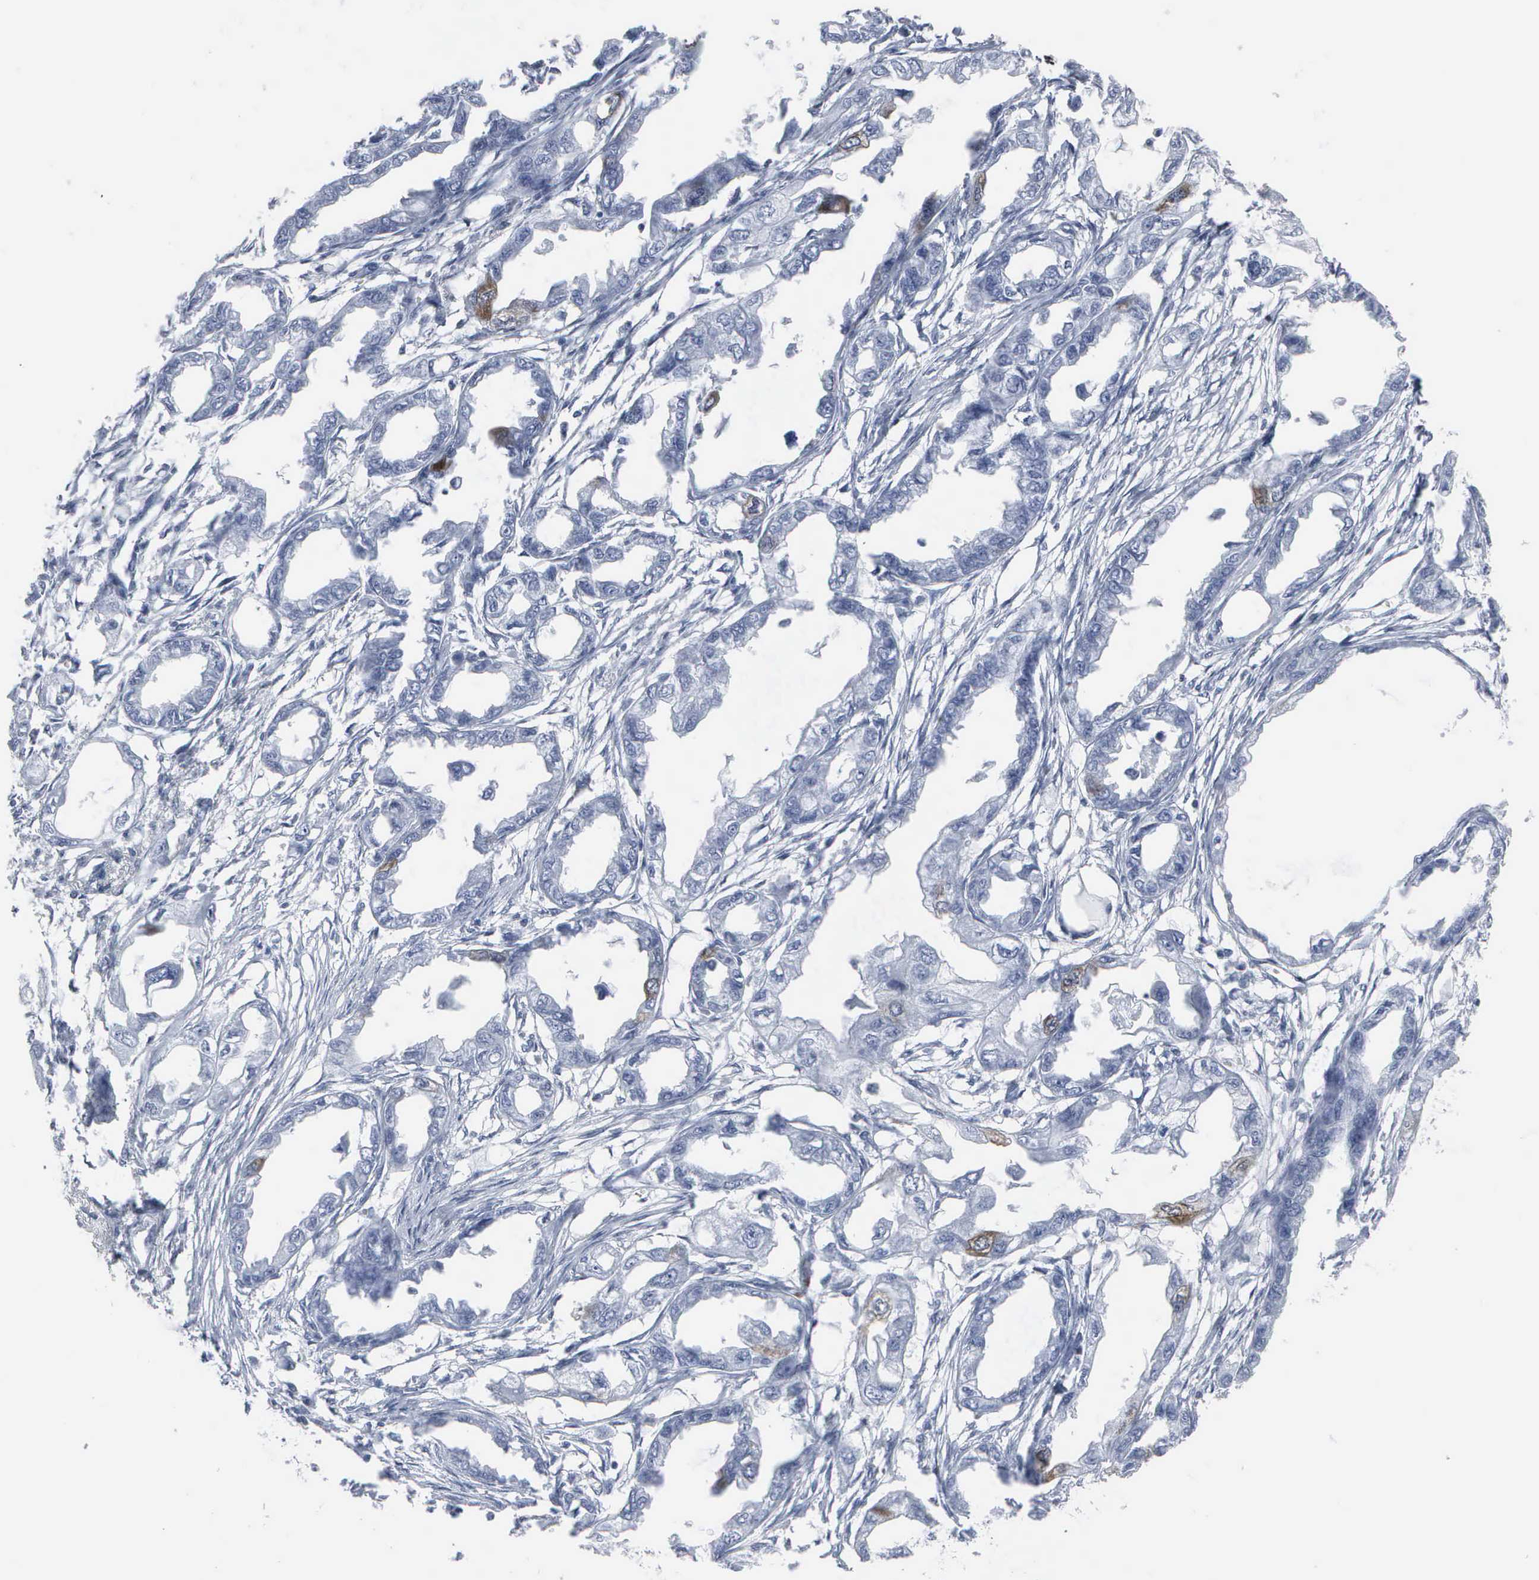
{"staining": {"intensity": "strong", "quantity": "<25%", "location": "cytoplasmic/membranous,nuclear"}, "tissue": "endometrial cancer", "cell_type": "Tumor cells", "image_type": "cancer", "snomed": [{"axis": "morphology", "description": "Adenocarcinoma, NOS"}, {"axis": "topography", "description": "Endometrium"}], "caption": "IHC micrograph of neoplastic tissue: human endometrial cancer (adenocarcinoma) stained using immunohistochemistry exhibits medium levels of strong protein expression localized specifically in the cytoplasmic/membranous and nuclear of tumor cells, appearing as a cytoplasmic/membranous and nuclear brown color.", "gene": "CCNB1", "patient": {"sex": "female", "age": 67}}